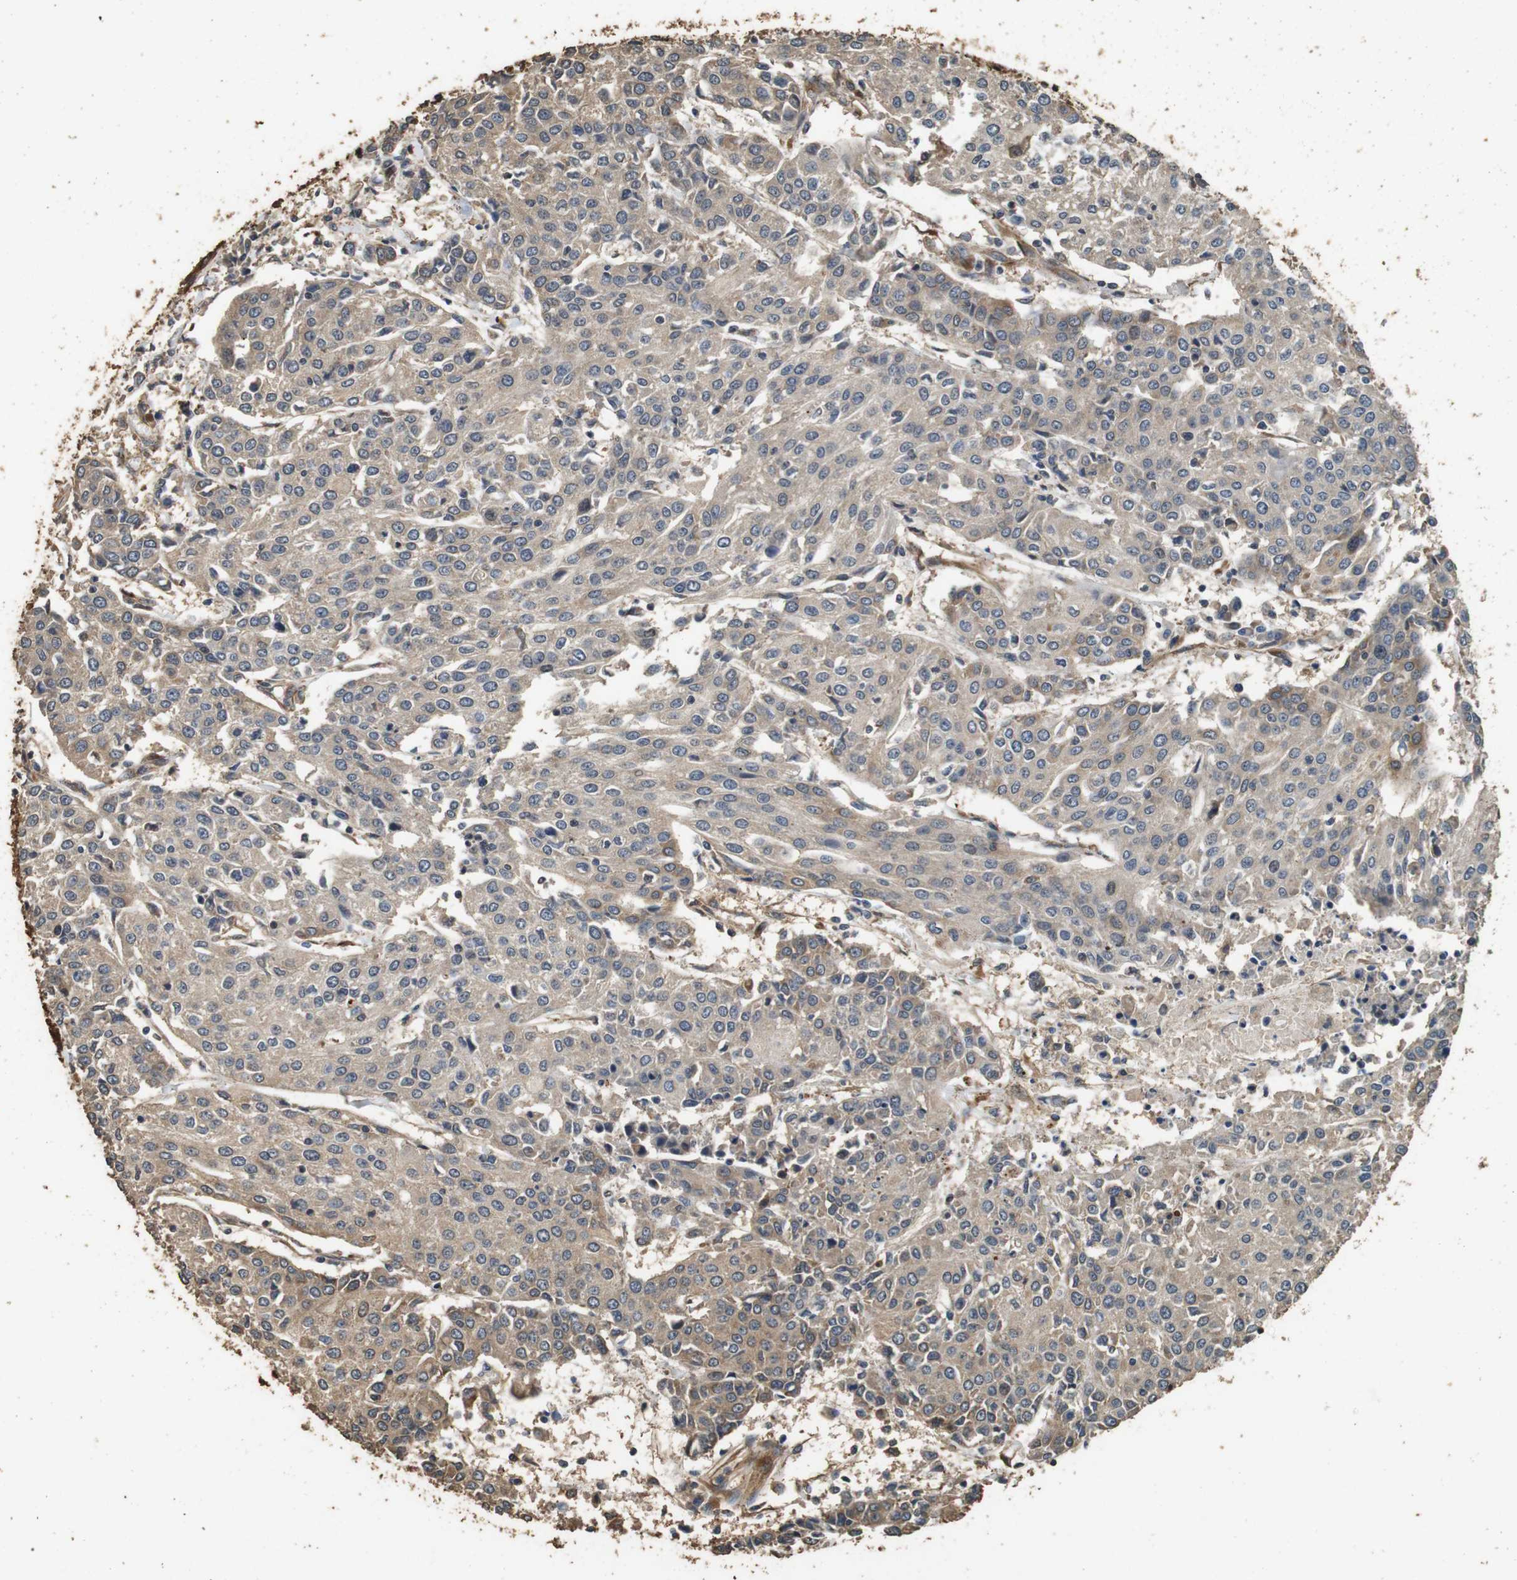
{"staining": {"intensity": "weak", "quantity": ">75%", "location": "cytoplasmic/membranous"}, "tissue": "urothelial cancer", "cell_type": "Tumor cells", "image_type": "cancer", "snomed": [{"axis": "morphology", "description": "Urothelial carcinoma, High grade"}, {"axis": "topography", "description": "Urinary bladder"}], "caption": "A brown stain shows weak cytoplasmic/membranous positivity of a protein in urothelial cancer tumor cells. (DAB (3,3'-diaminobenzidine) IHC with brightfield microscopy, high magnification).", "gene": "CNPY4", "patient": {"sex": "female", "age": 85}}